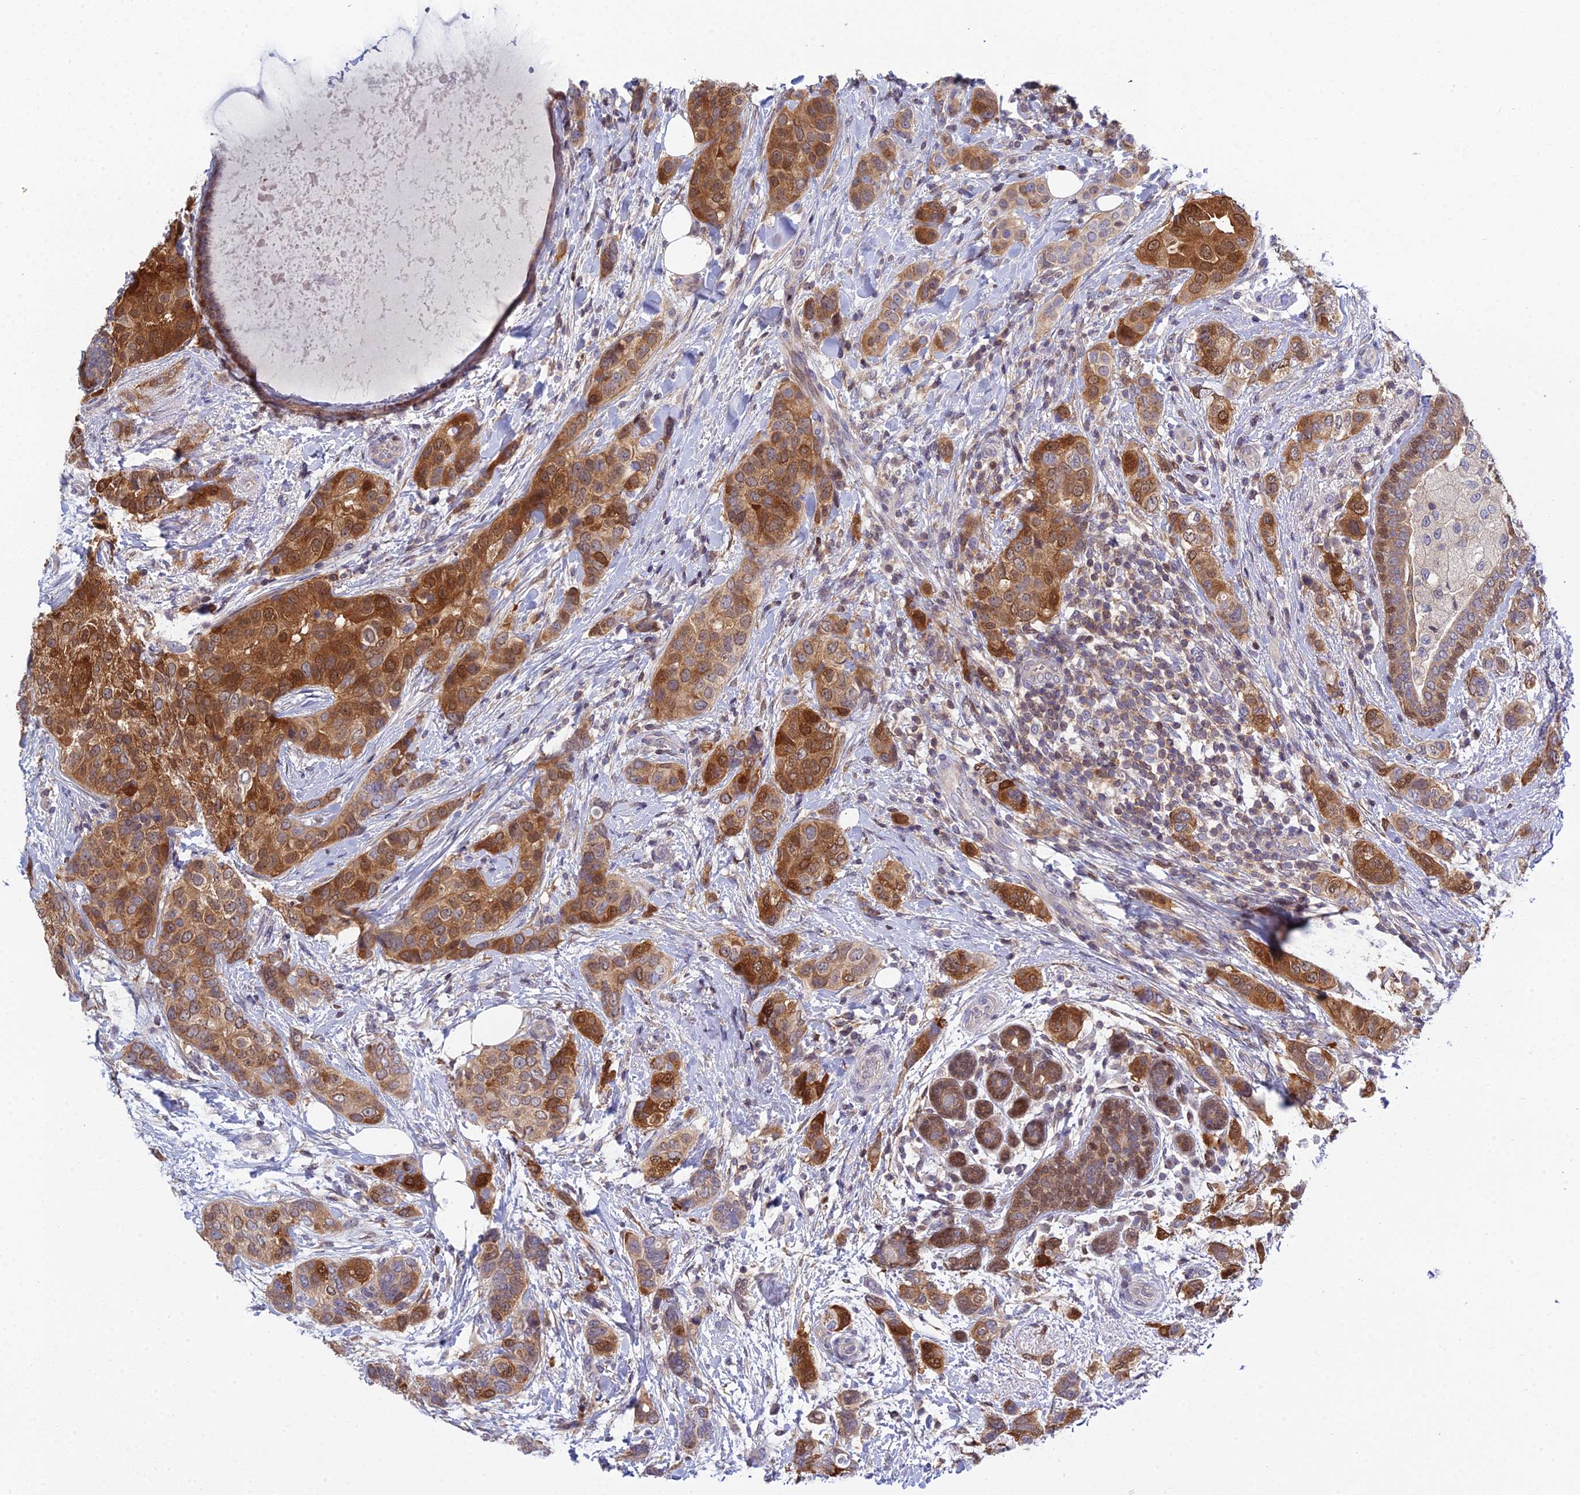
{"staining": {"intensity": "strong", "quantity": ">75%", "location": "cytoplasmic/membranous,nuclear"}, "tissue": "breast cancer", "cell_type": "Tumor cells", "image_type": "cancer", "snomed": [{"axis": "morphology", "description": "Lobular carcinoma"}, {"axis": "topography", "description": "Breast"}], "caption": "An IHC photomicrograph of tumor tissue is shown. Protein staining in brown shows strong cytoplasmic/membranous and nuclear positivity in lobular carcinoma (breast) within tumor cells. (Stains: DAB (3,3'-diaminobenzidine) in brown, nuclei in blue, Microscopy: brightfield microscopy at high magnification).", "gene": "ELOA2", "patient": {"sex": "female", "age": 51}}